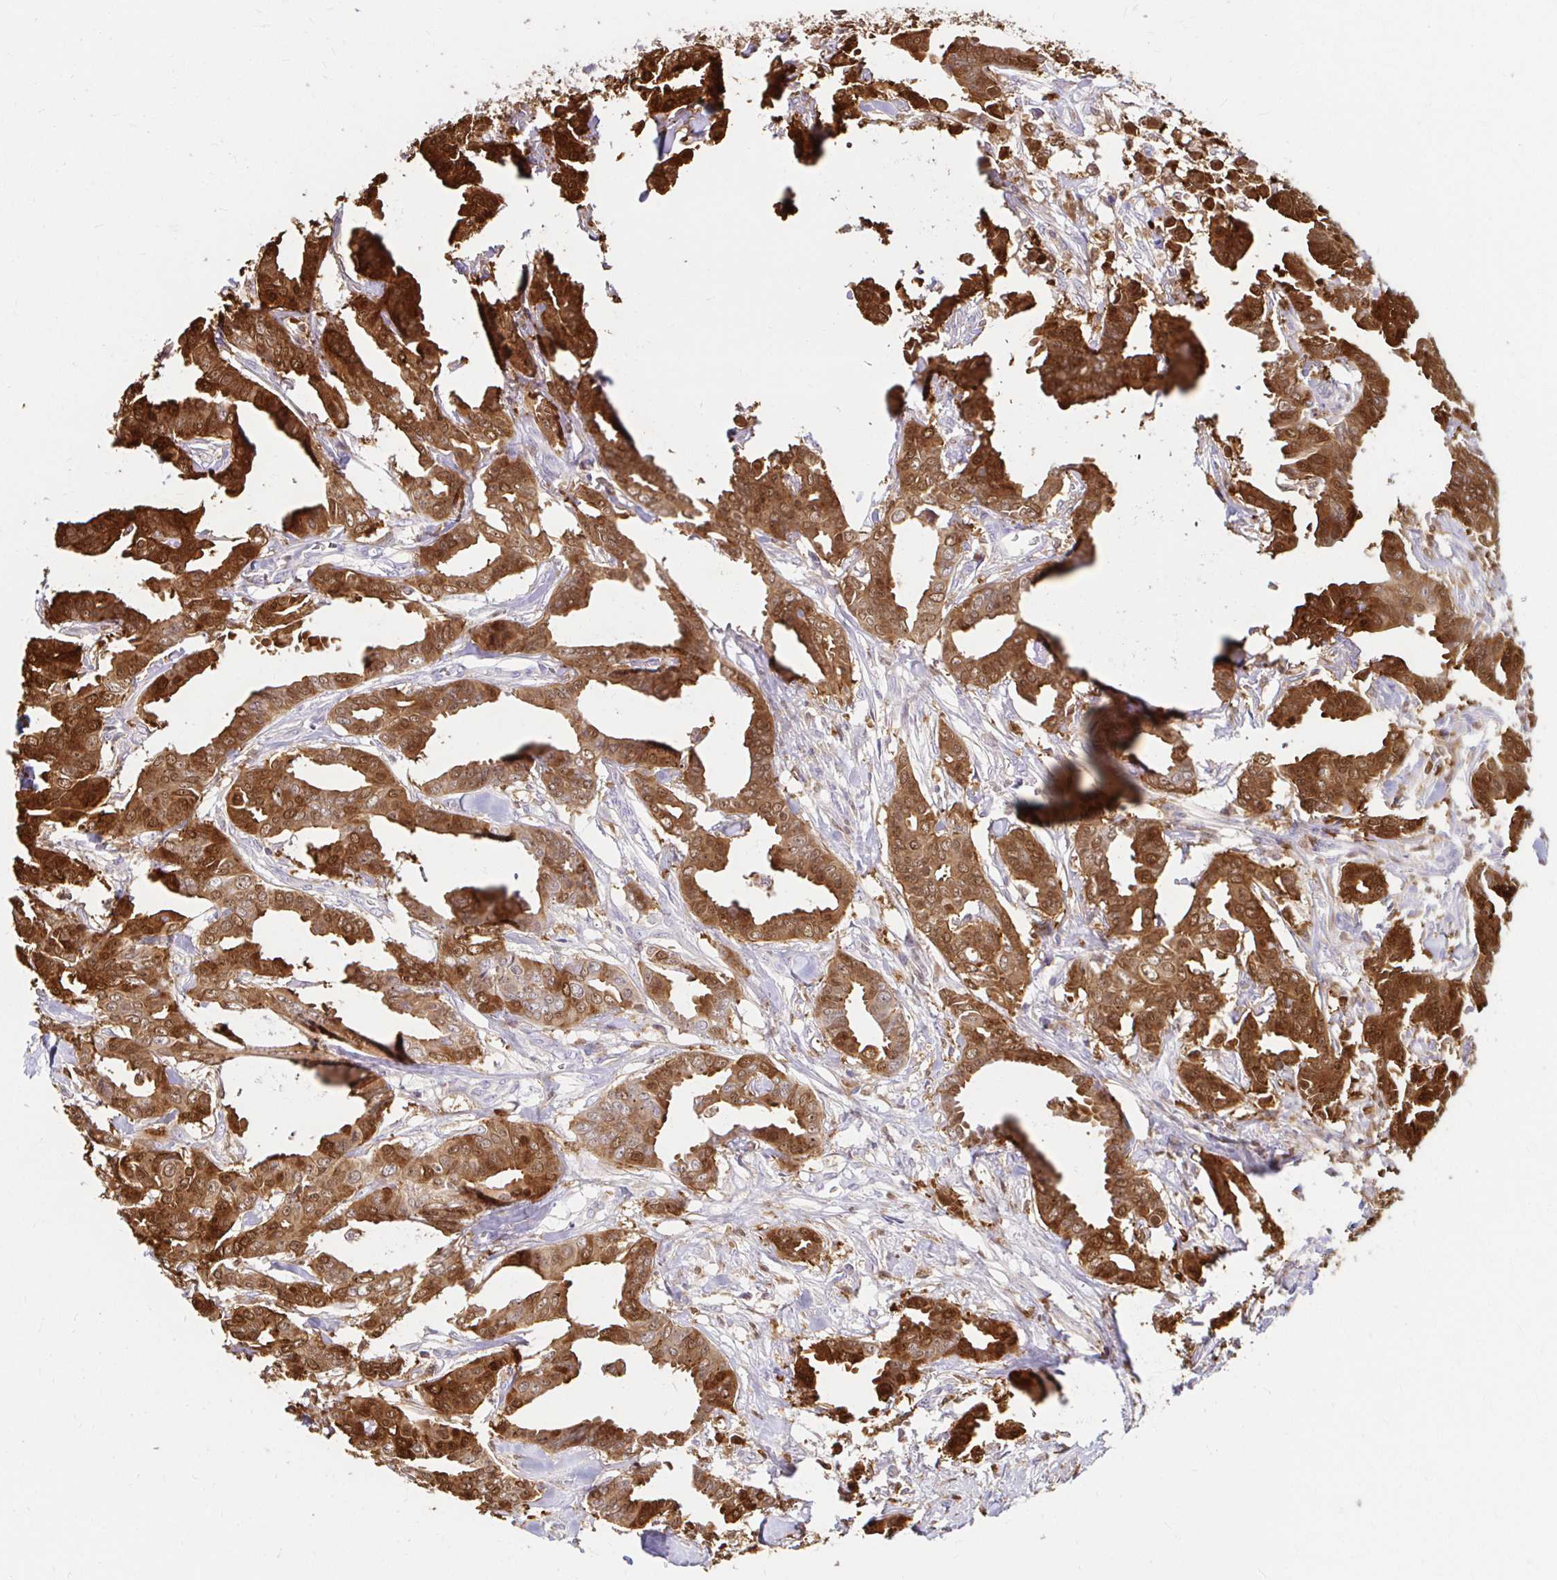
{"staining": {"intensity": "strong", "quantity": ">75%", "location": "cytoplasmic/membranous"}, "tissue": "breast cancer", "cell_type": "Tumor cells", "image_type": "cancer", "snomed": [{"axis": "morphology", "description": "Duct carcinoma"}, {"axis": "topography", "description": "Breast"}], "caption": "The histopathology image shows immunohistochemical staining of breast cancer. There is strong cytoplasmic/membranous expression is identified in approximately >75% of tumor cells.", "gene": "PYCARD", "patient": {"sex": "female", "age": 45}}